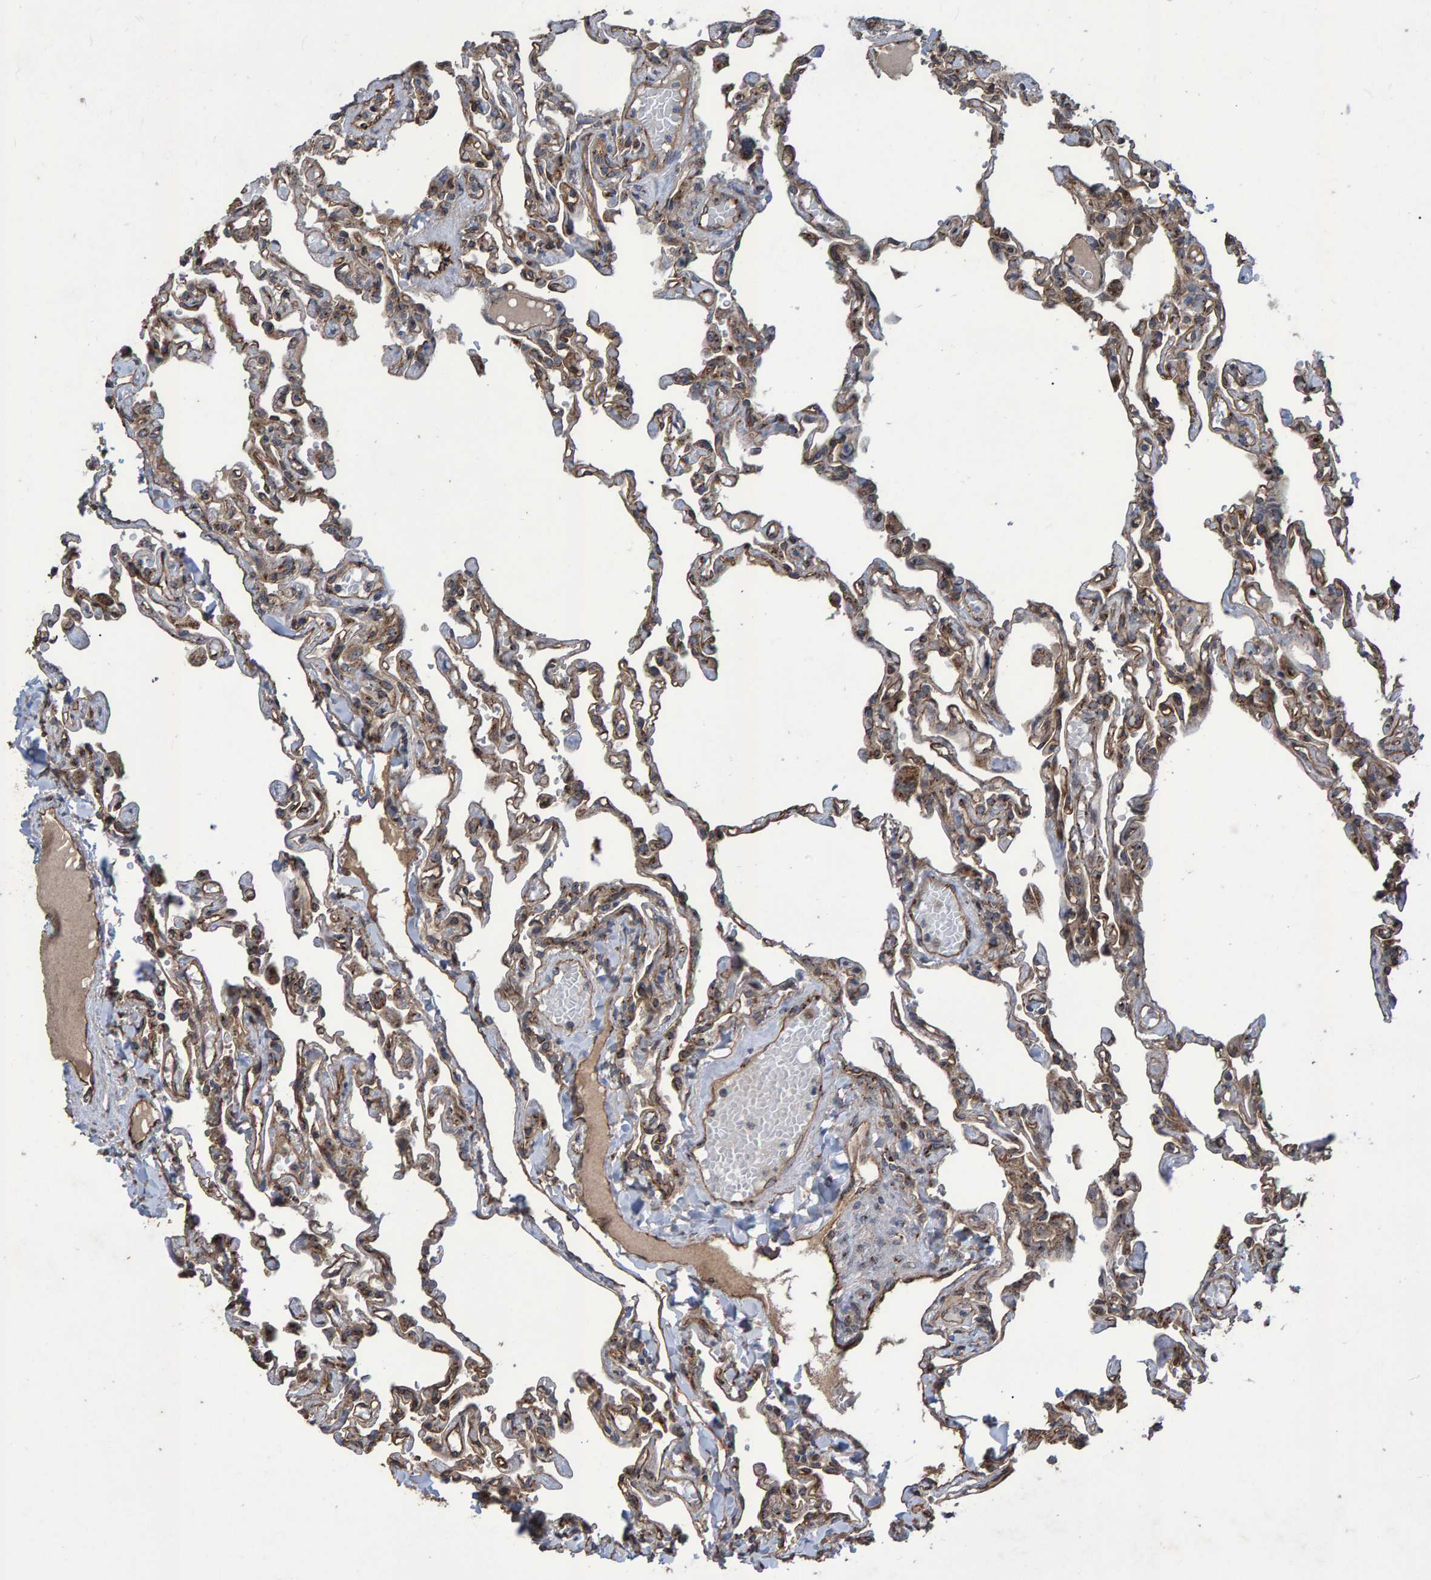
{"staining": {"intensity": "weak", "quantity": ">75%", "location": "cytoplasmic/membranous"}, "tissue": "lung", "cell_type": "Alveolar cells", "image_type": "normal", "snomed": [{"axis": "morphology", "description": "Normal tissue, NOS"}, {"axis": "topography", "description": "Lung"}], "caption": "The micrograph demonstrates immunohistochemical staining of benign lung. There is weak cytoplasmic/membranous expression is identified in about >75% of alveolar cells. (DAB (3,3'-diaminobenzidine) IHC, brown staining for protein, blue staining for nuclei).", "gene": "TRIM68", "patient": {"sex": "male", "age": 21}}